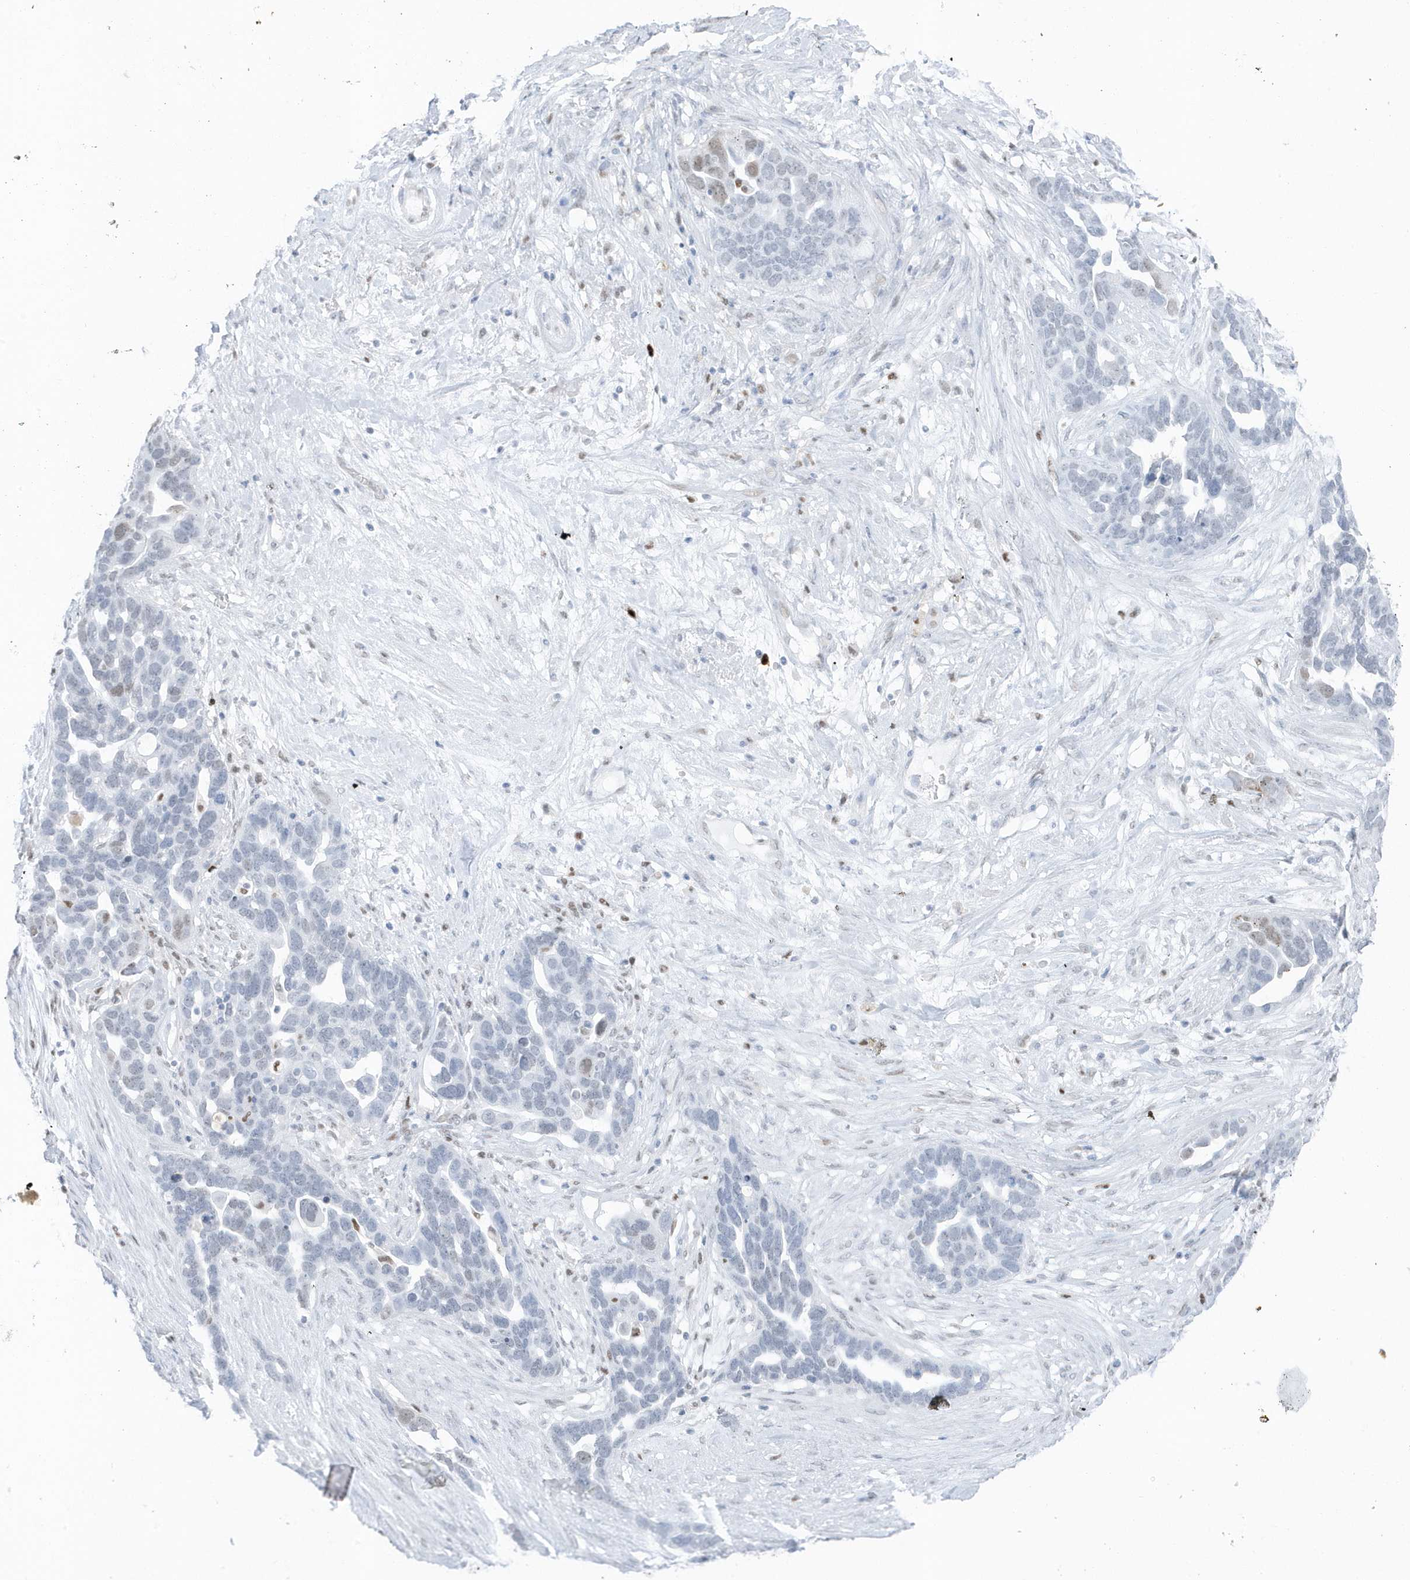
{"staining": {"intensity": "negative", "quantity": "none", "location": "none"}, "tissue": "ovarian cancer", "cell_type": "Tumor cells", "image_type": "cancer", "snomed": [{"axis": "morphology", "description": "Cystadenocarcinoma, serous, NOS"}, {"axis": "topography", "description": "Ovary"}], "caption": "Serous cystadenocarcinoma (ovarian) was stained to show a protein in brown. There is no significant expression in tumor cells.", "gene": "SMIM34", "patient": {"sex": "female", "age": 54}}